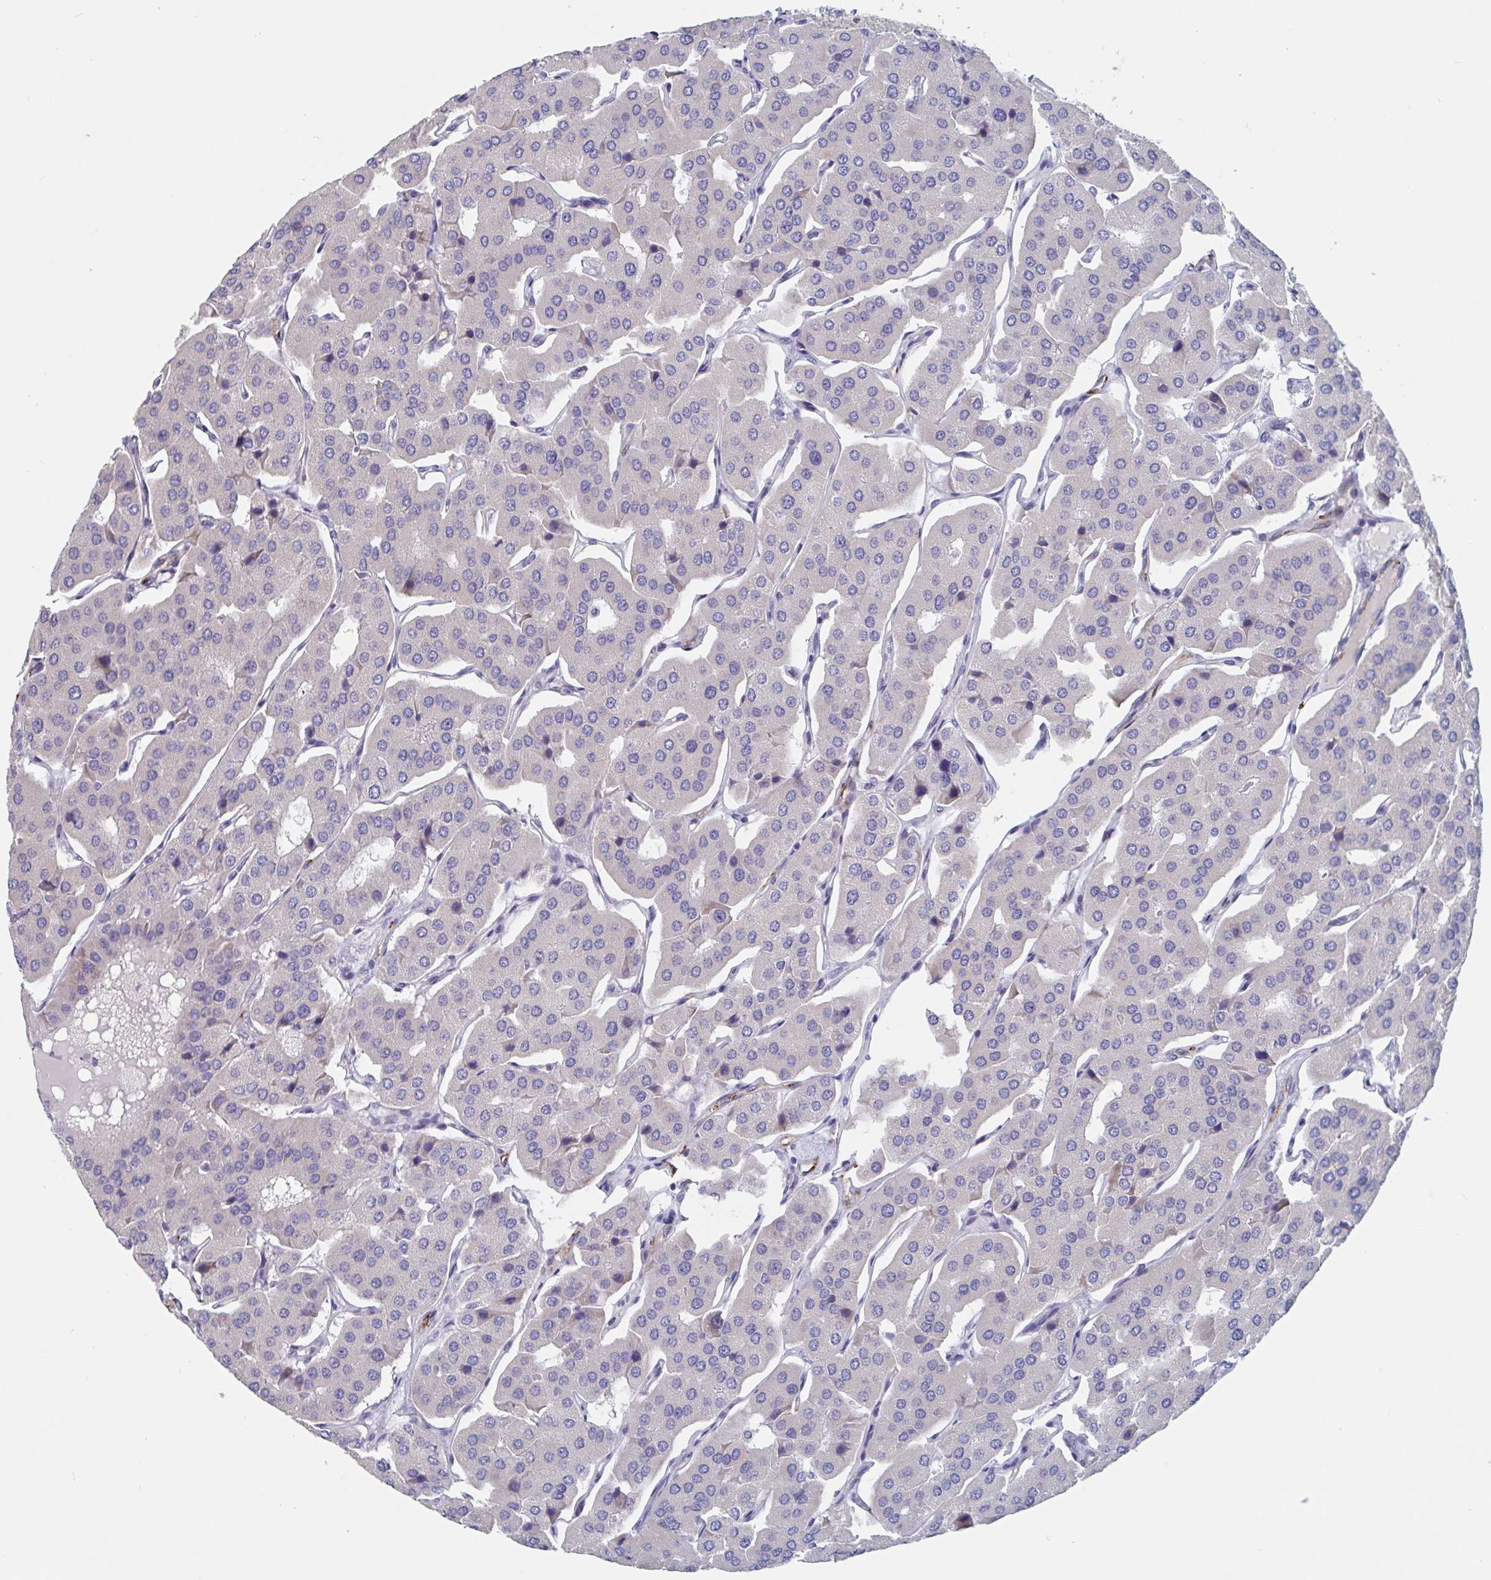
{"staining": {"intensity": "negative", "quantity": "none", "location": "none"}, "tissue": "parathyroid gland", "cell_type": "Glandular cells", "image_type": "normal", "snomed": [{"axis": "morphology", "description": "Normal tissue, NOS"}, {"axis": "morphology", "description": "Adenoma, NOS"}, {"axis": "topography", "description": "Parathyroid gland"}], "caption": "Human parathyroid gland stained for a protein using IHC exhibits no staining in glandular cells.", "gene": "ABHD16A", "patient": {"sex": "female", "age": 86}}